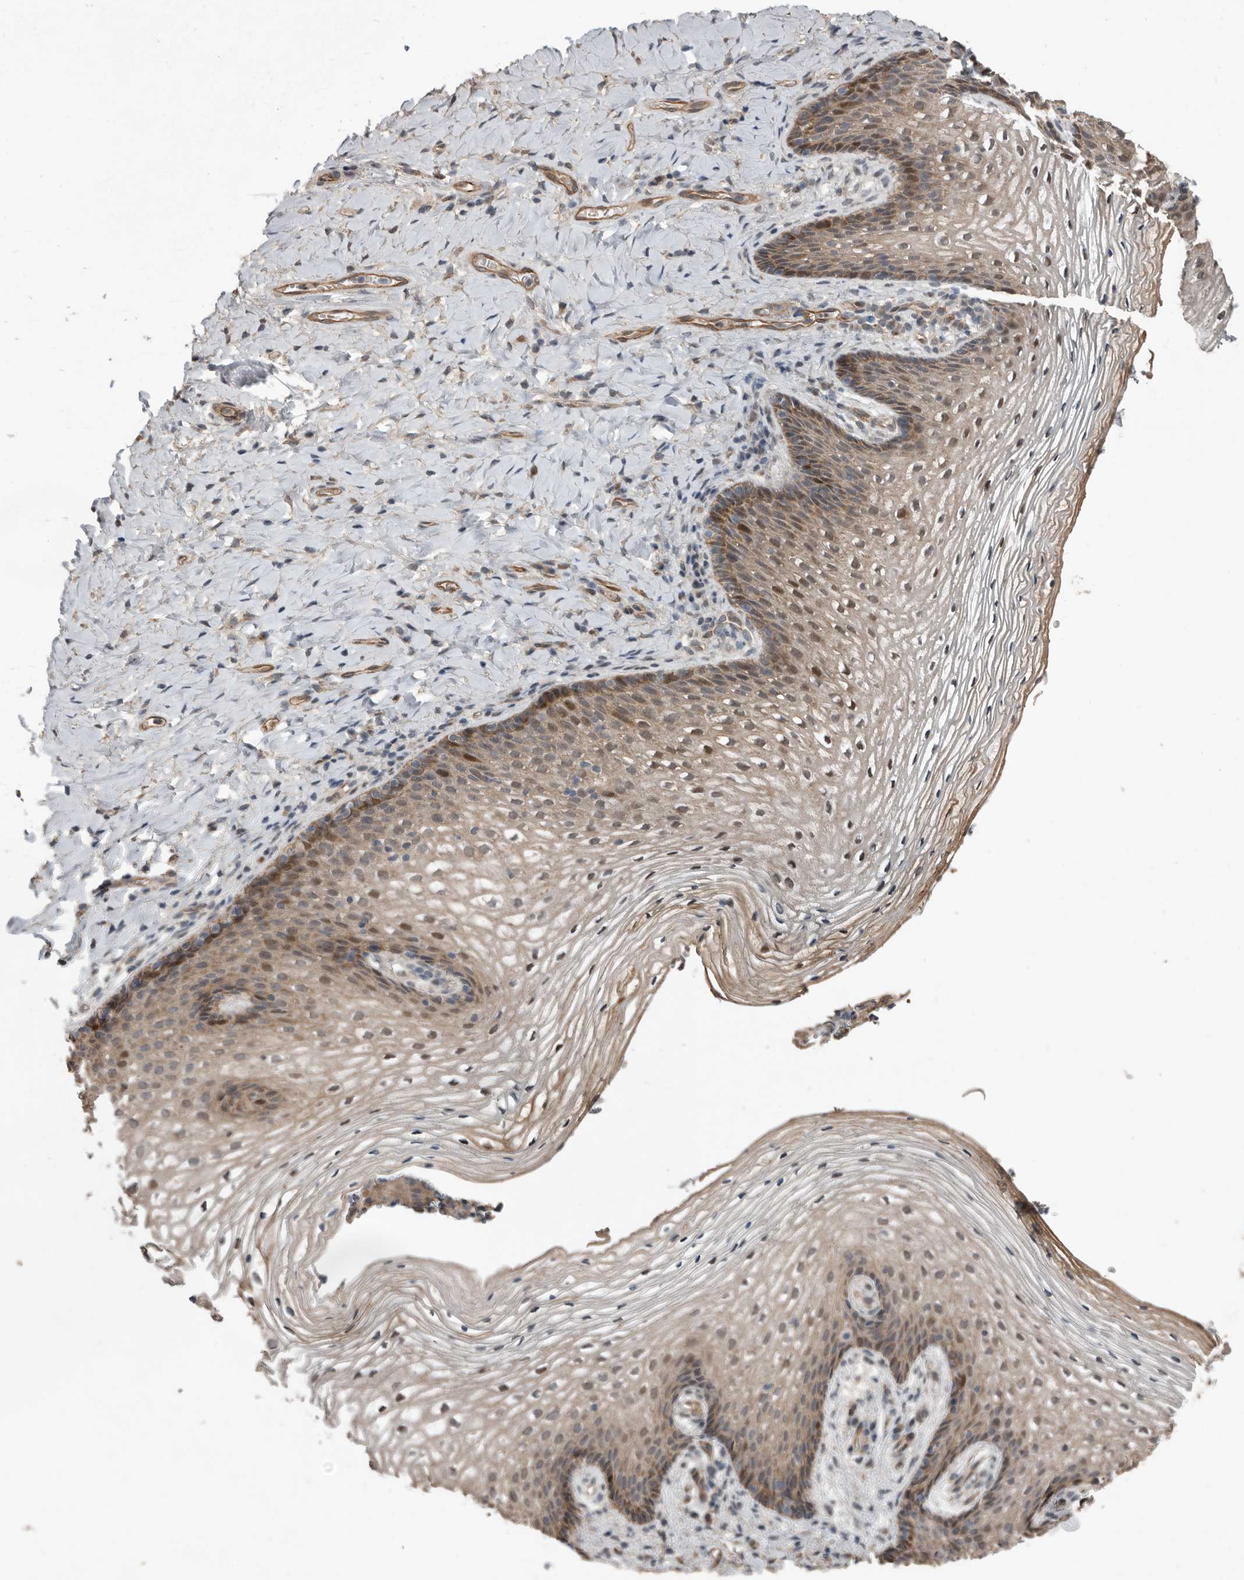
{"staining": {"intensity": "moderate", "quantity": ">75%", "location": "cytoplasmic/membranous,nuclear"}, "tissue": "vagina", "cell_type": "Squamous epithelial cells", "image_type": "normal", "snomed": [{"axis": "morphology", "description": "Normal tissue, NOS"}, {"axis": "topography", "description": "Vagina"}], "caption": "An immunohistochemistry image of unremarkable tissue is shown. Protein staining in brown highlights moderate cytoplasmic/membranous,nuclear positivity in vagina within squamous epithelial cells.", "gene": "YOD1", "patient": {"sex": "female", "age": 60}}